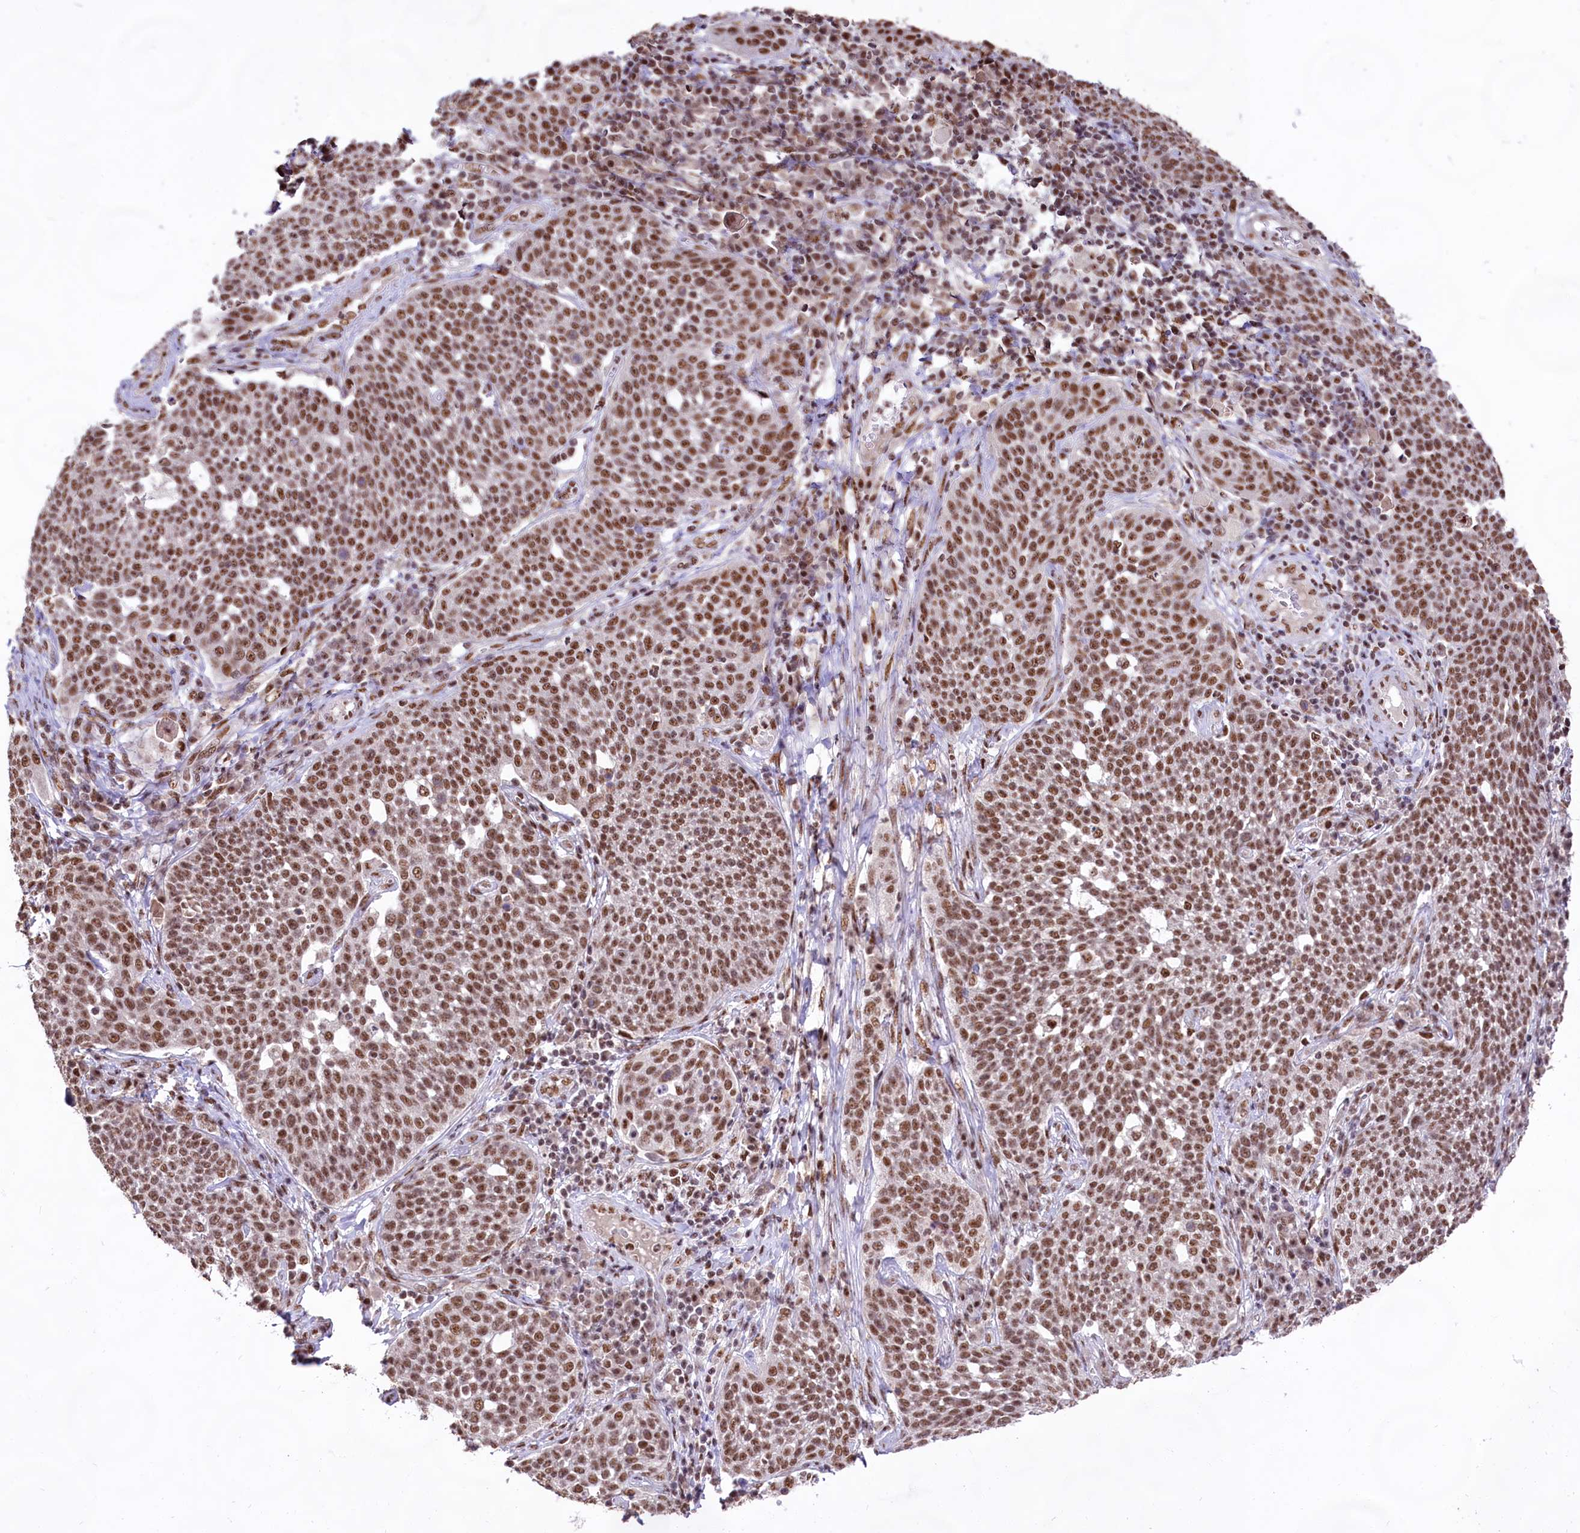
{"staining": {"intensity": "moderate", "quantity": ">75%", "location": "nuclear"}, "tissue": "cervical cancer", "cell_type": "Tumor cells", "image_type": "cancer", "snomed": [{"axis": "morphology", "description": "Squamous cell carcinoma, NOS"}, {"axis": "topography", "description": "Cervix"}], "caption": "This image reveals immunohistochemistry (IHC) staining of human squamous cell carcinoma (cervical), with medium moderate nuclear expression in approximately >75% of tumor cells.", "gene": "HIRA", "patient": {"sex": "female", "age": 34}}